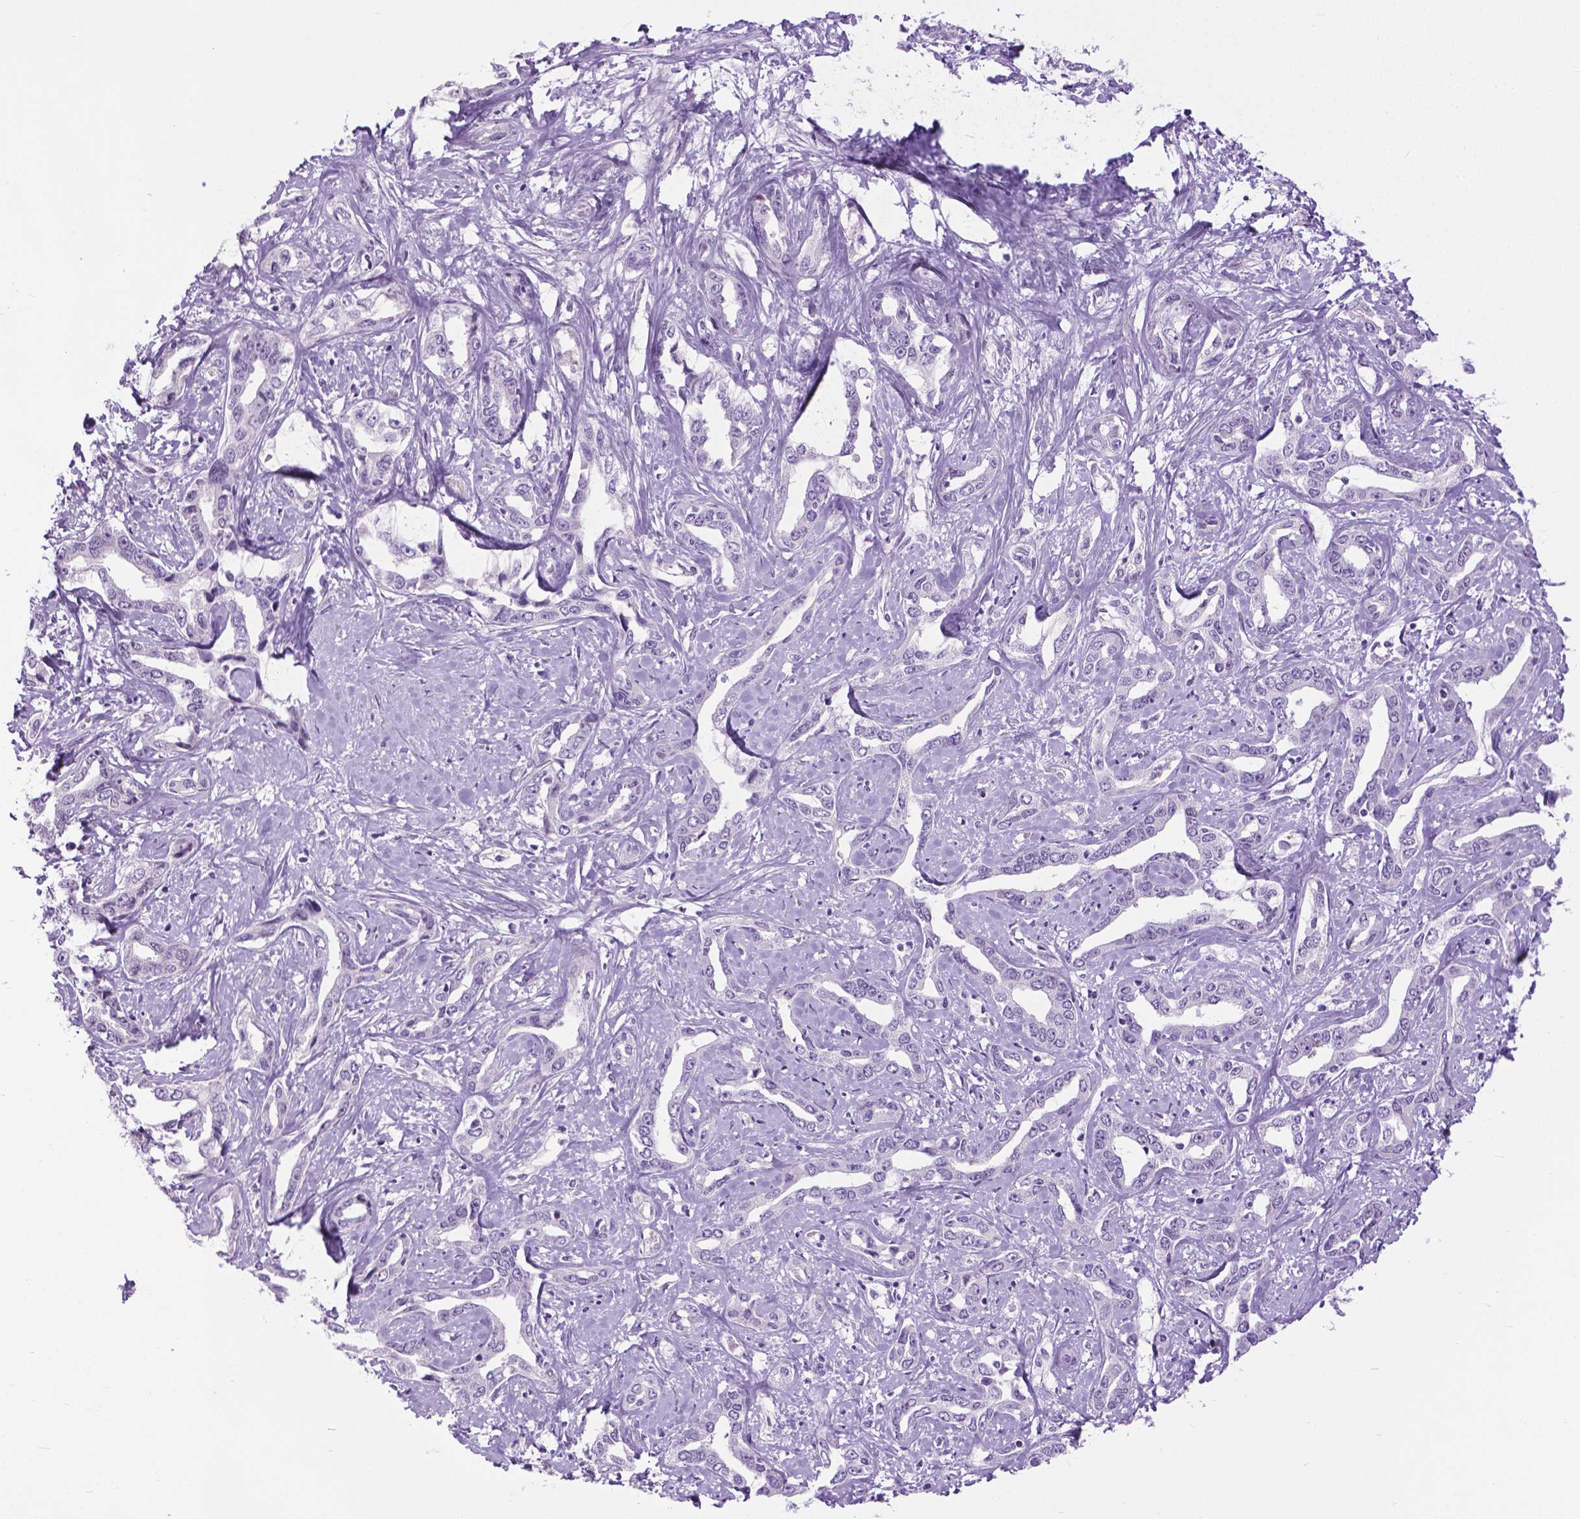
{"staining": {"intensity": "negative", "quantity": "none", "location": "none"}, "tissue": "liver cancer", "cell_type": "Tumor cells", "image_type": "cancer", "snomed": [{"axis": "morphology", "description": "Cholangiocarcinoma"}, {"axis": "topography", "description": "Liver"}], "caption": "Tumor cells are negative for protein expression in human liver cancer.", "gene": "APCDD1L", "patient": {"sex": "male", "age": 59}}